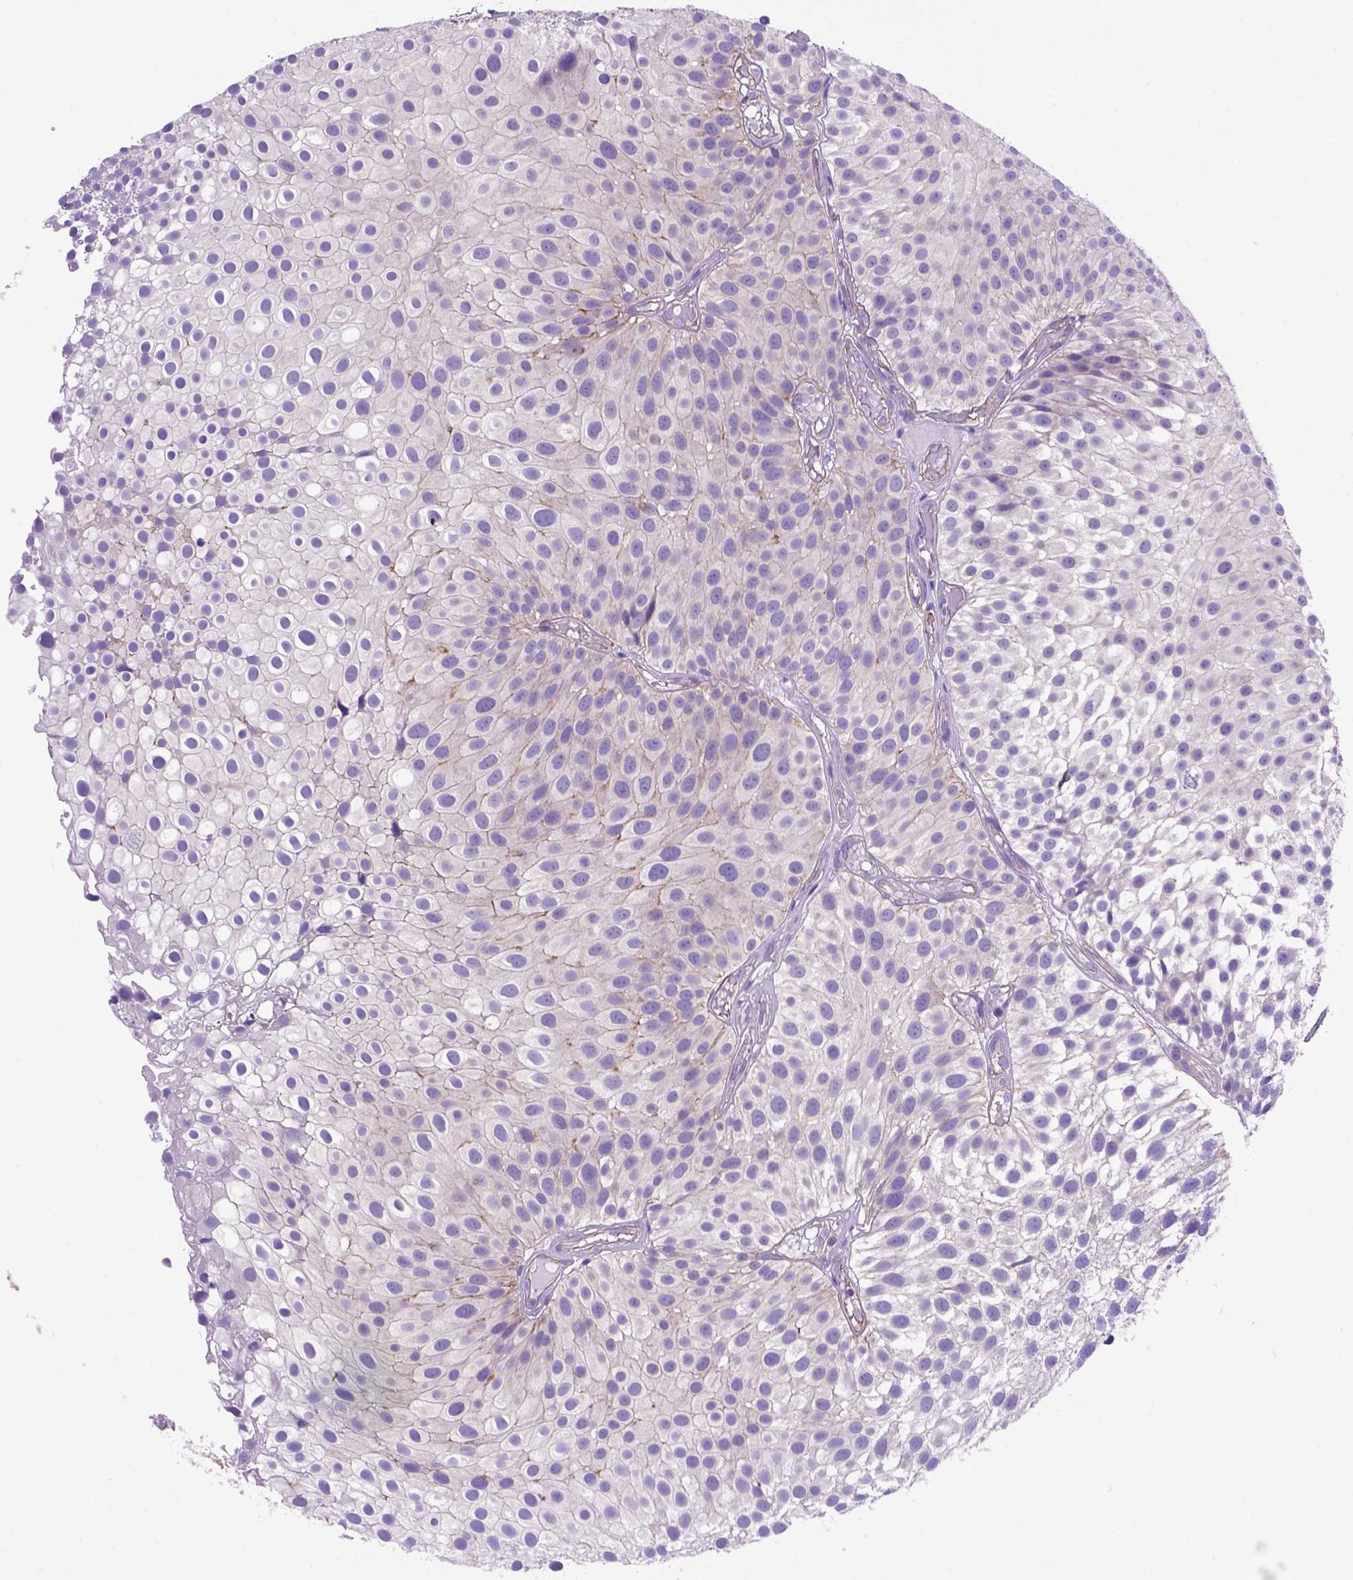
{"staining": {"intensity": "moderate", "quantity": "<25%", "location": "cytoplasmic/membranous"}, "tissue": "urothelial cancer", "cell_type": "Tumor cells", "image_type": "cancer", "snomed": [{"axis": "morphology", "description": "Urothelial carcinoma, Low grade"}, {"axis": "topography", "description": "Urinary bladder"}], "caption": "DAB immunohistochemical staining of human urothelial carcinoma (low-grade) exhibits moderate cytoplasmic/membranous protein expression in about <25% of tumor cells.", "gene": "PEX12", "patient": {"sex": "male", "age": 79}}